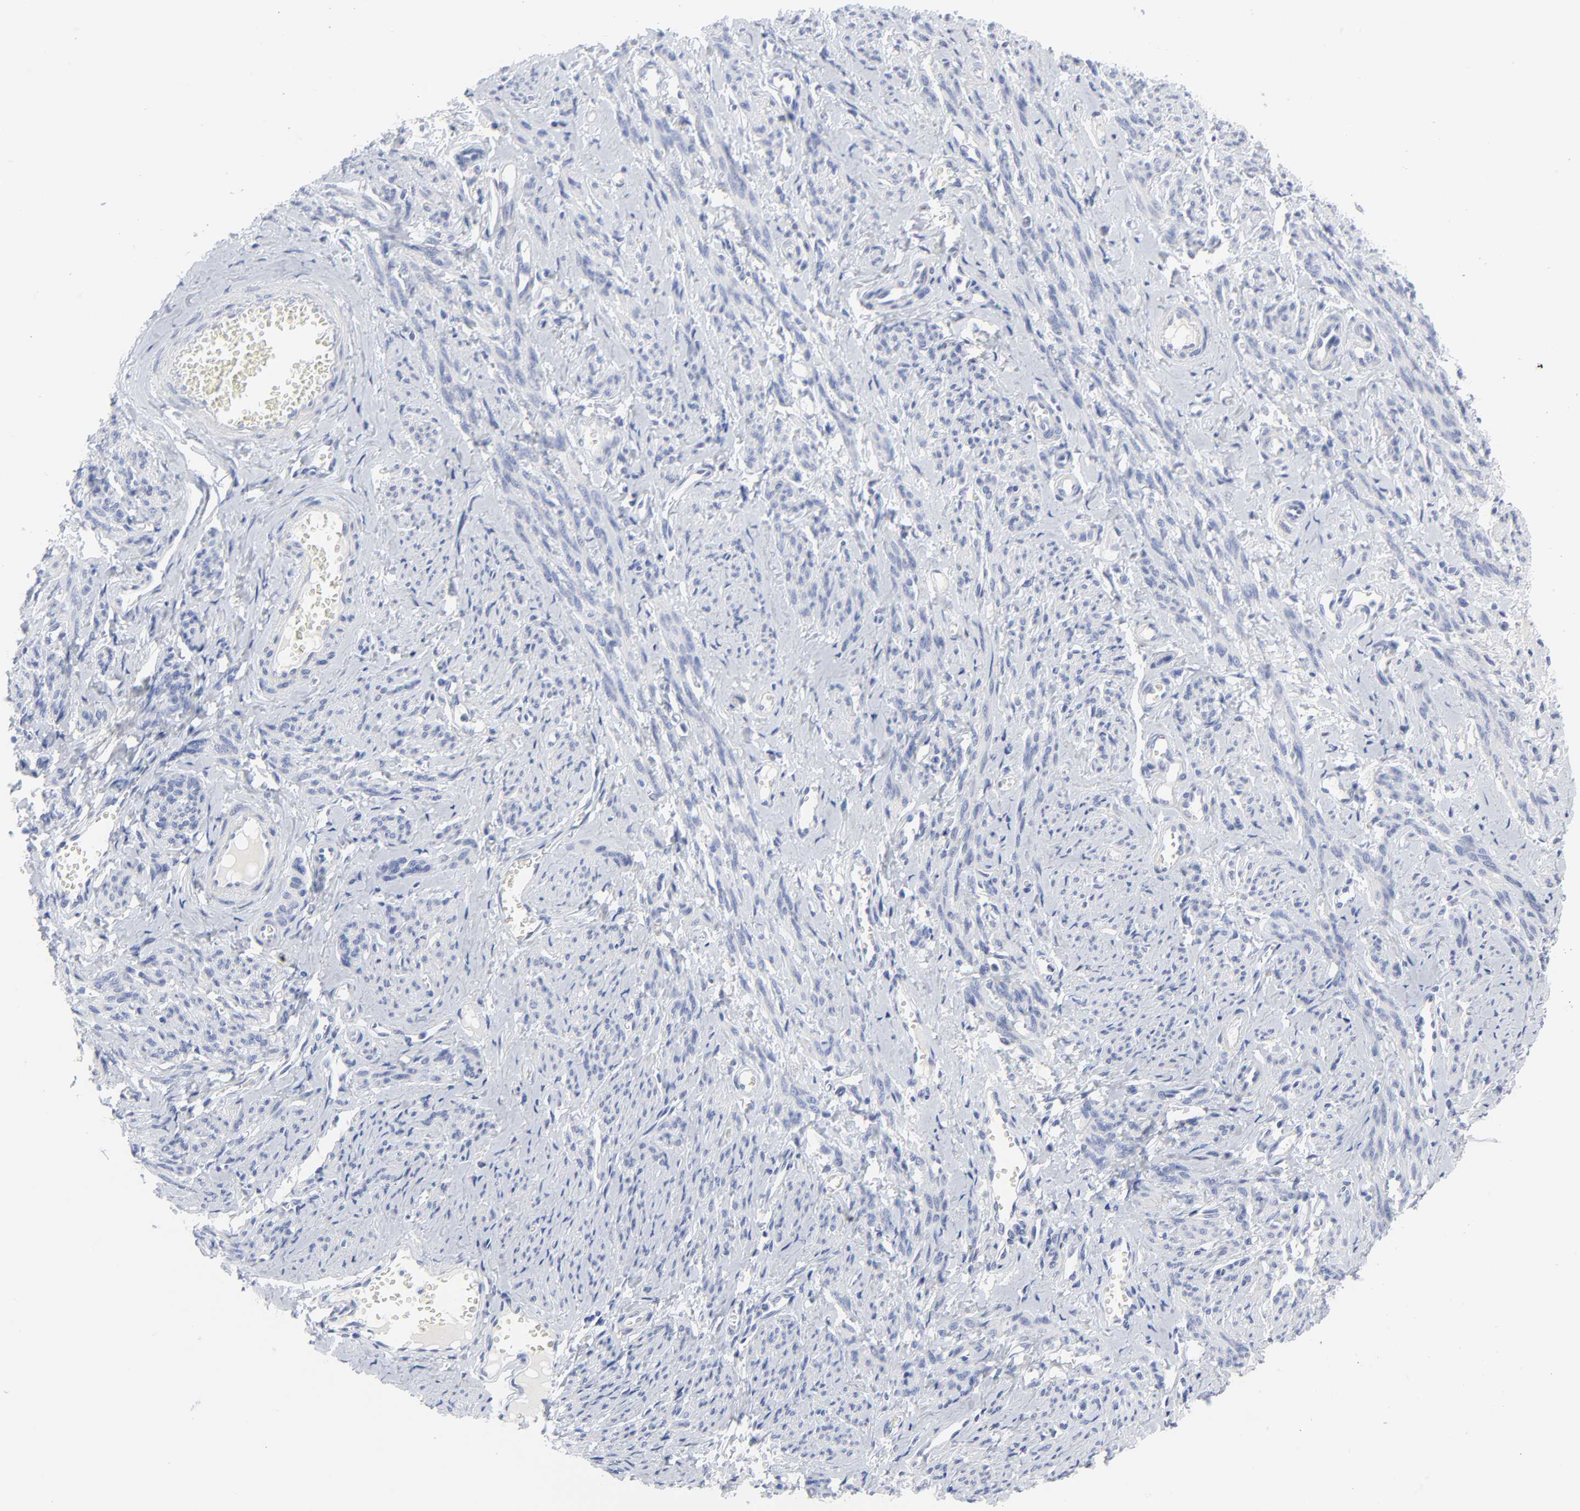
{"staining": {"intensity": "negative", "quantity": "none", "location": "none"}, "tissue": "smooth muscle", "cell_type": "Smooth muscle cells", "image_type": "normal", "snomed": [{"axis": "morphology", "description": "Normal tissue, NOS"}, {"axis": "topography", "description": "Cervix"}, {"axis": "topography", "description": "Endometrium"}], "caption": "High power microscopy photomicrograph of an IHC photomicrograph of normal smooth muscle, revealing no significant expression in smooth muscle cells.", "gene": "CLEC4G", "patient": {"sex": "female", "age": 65}}